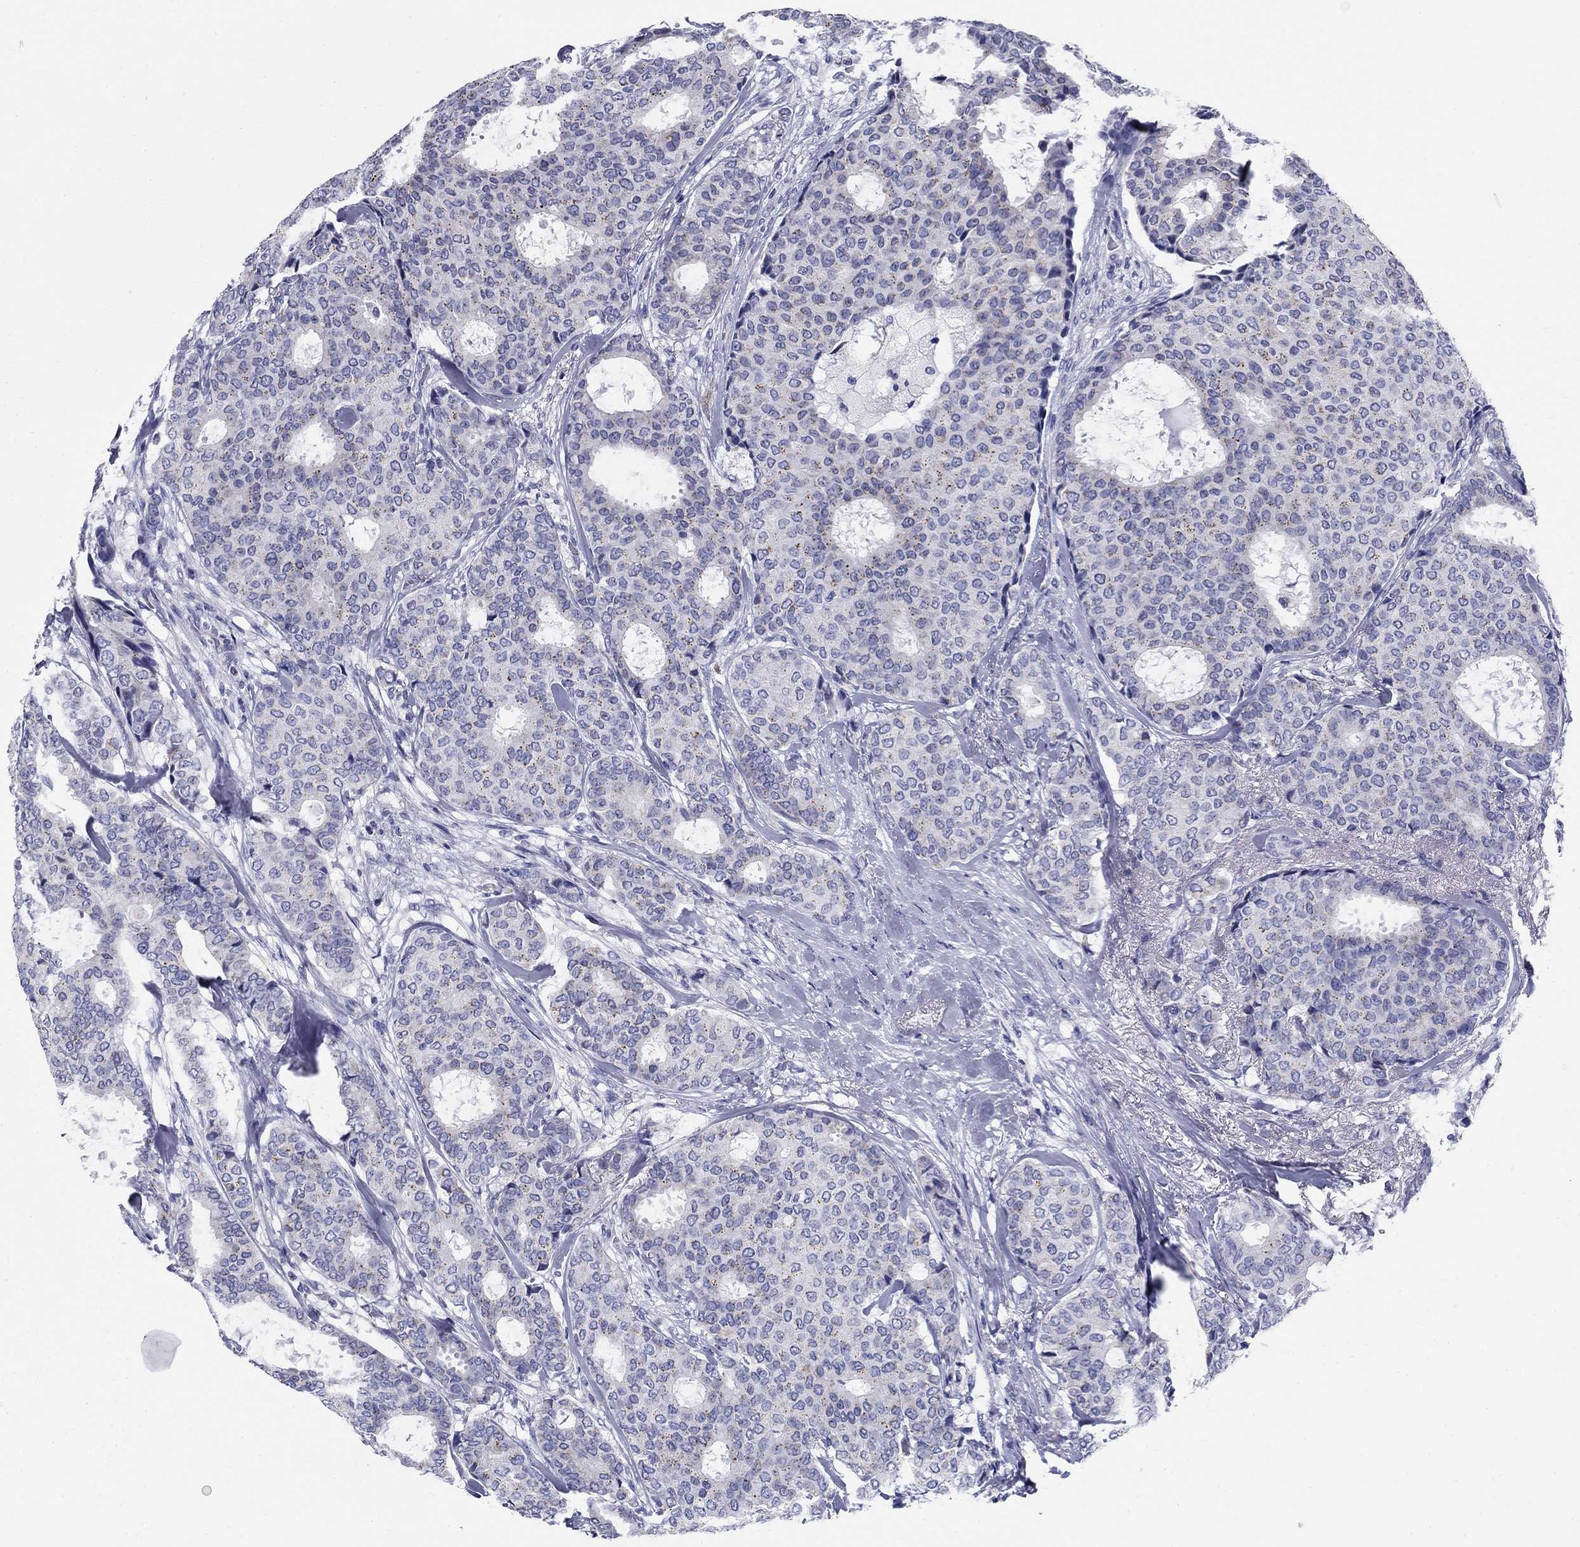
{"staining": {"intensity": "negative", "quantity": "none", "location": "none"}, "tissue": "breast cancer", "cell_type": "Tumor cells", "image_type": "cancer", "snomed": [{"axis": "morphology", "description": "Duct carcinoma"}, {"axis": "topography", "description": "Breast"}], "caption": "IHC photomicrograph of human breast cancer (invasive ductal carcinoma) stained for a protein (brown), which reveals no staining in tumor cells. (Brightfield microscopy of DAB (3,3'-diaminobenzidine) immunohistochemistry at high magnification).", "gene": "UPB1", "patient": {"sex": "female", "age": 75}}